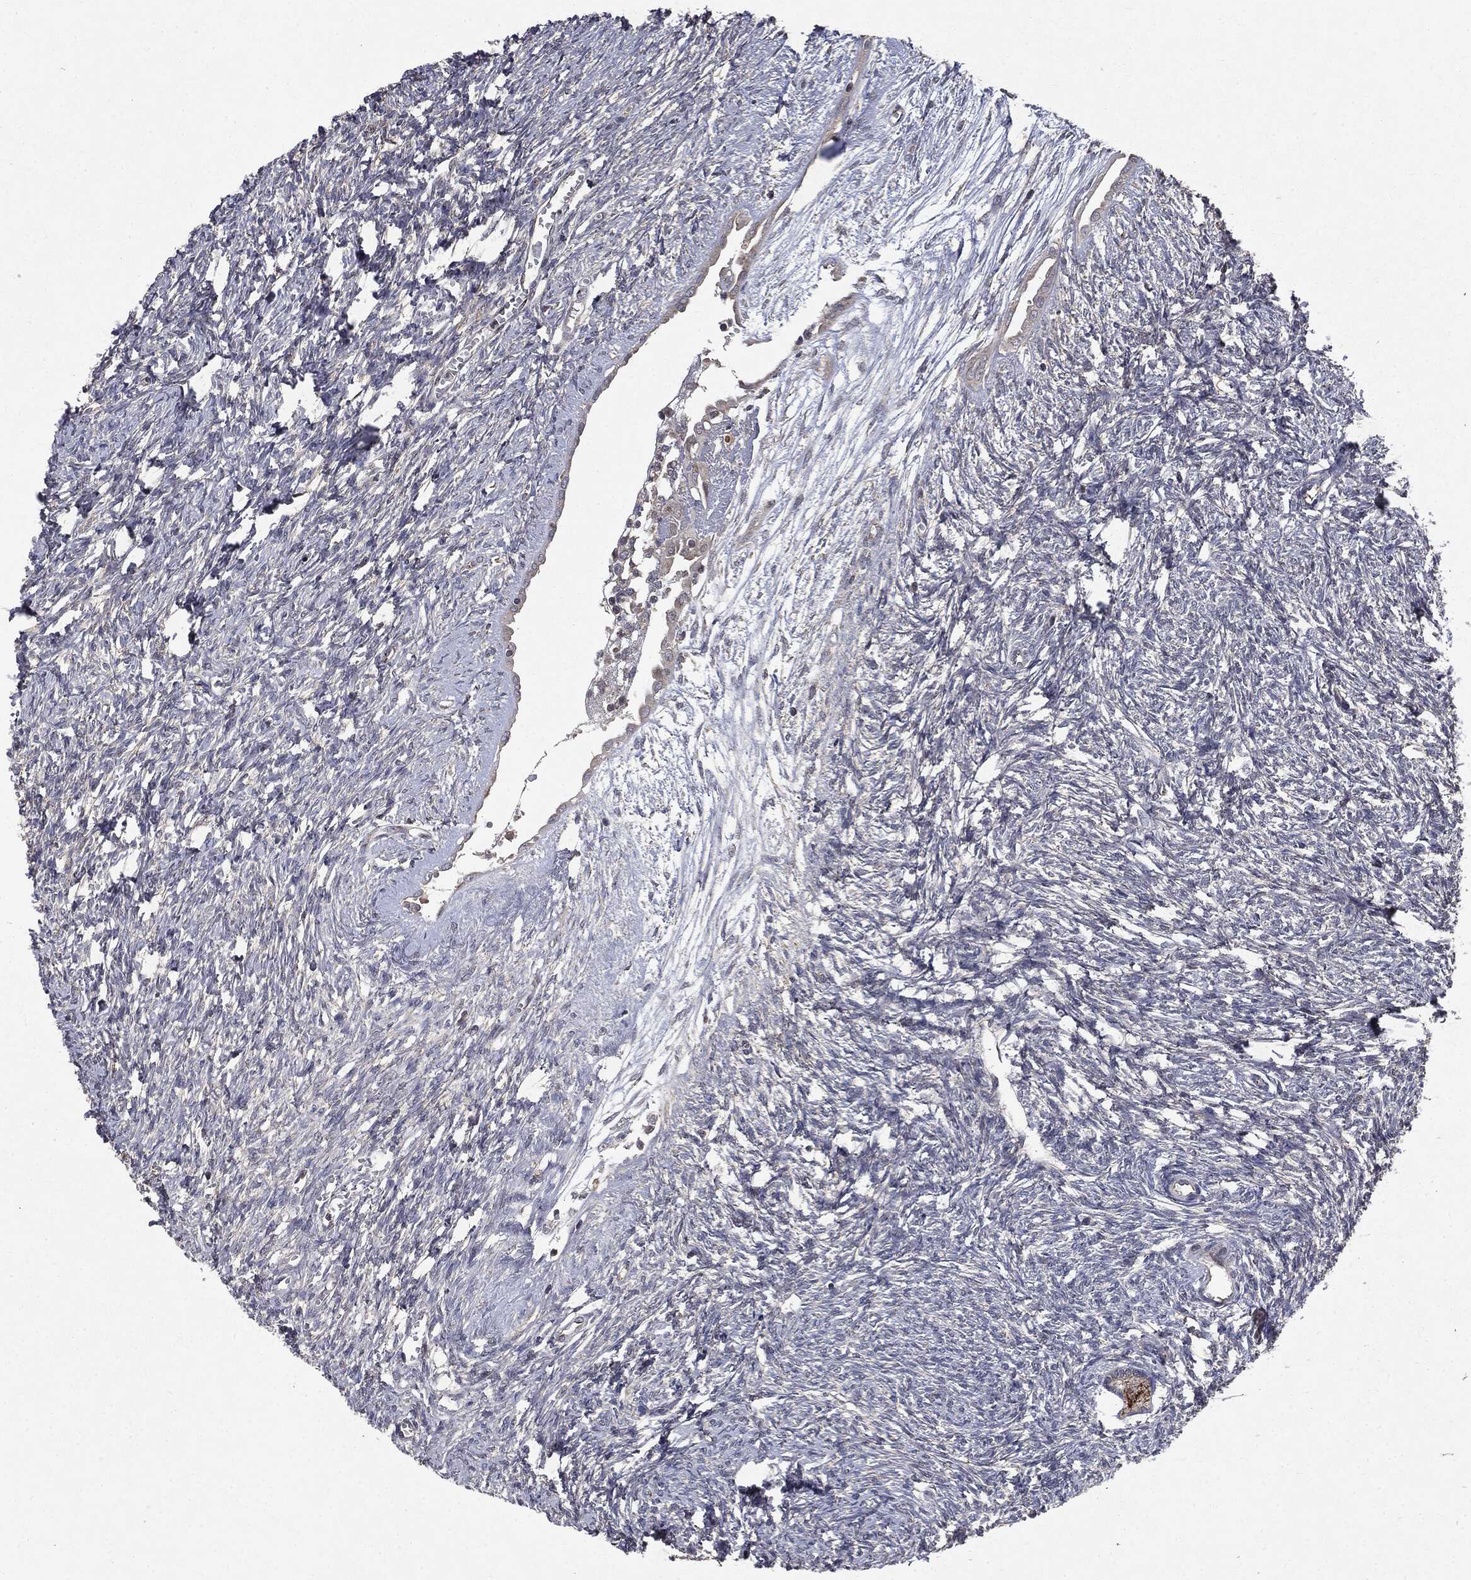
{"staining": {"intensity": "strong", "quantity": ">75%", "location": "cytoplasmic/membranous"}, "tissue": "ovary", "cell_type": "Follicle cells", "image_type": "normal", "snomed": [{"axis": "morphology", "description": "Normal tissue, NOS"}, {"axis": "topography", "description": "Fallopian tube"}, {"axis": "topography", "description": "Ovary"}], "caption": "IHC of normal human ovary displays high levels of strong cytoplasmic/membranous positivity in about >75% of follicle cells. Nuclei are stained in blue.", "gene": "PLPPR2", "patient": {"sex": "female", "age": 33}}